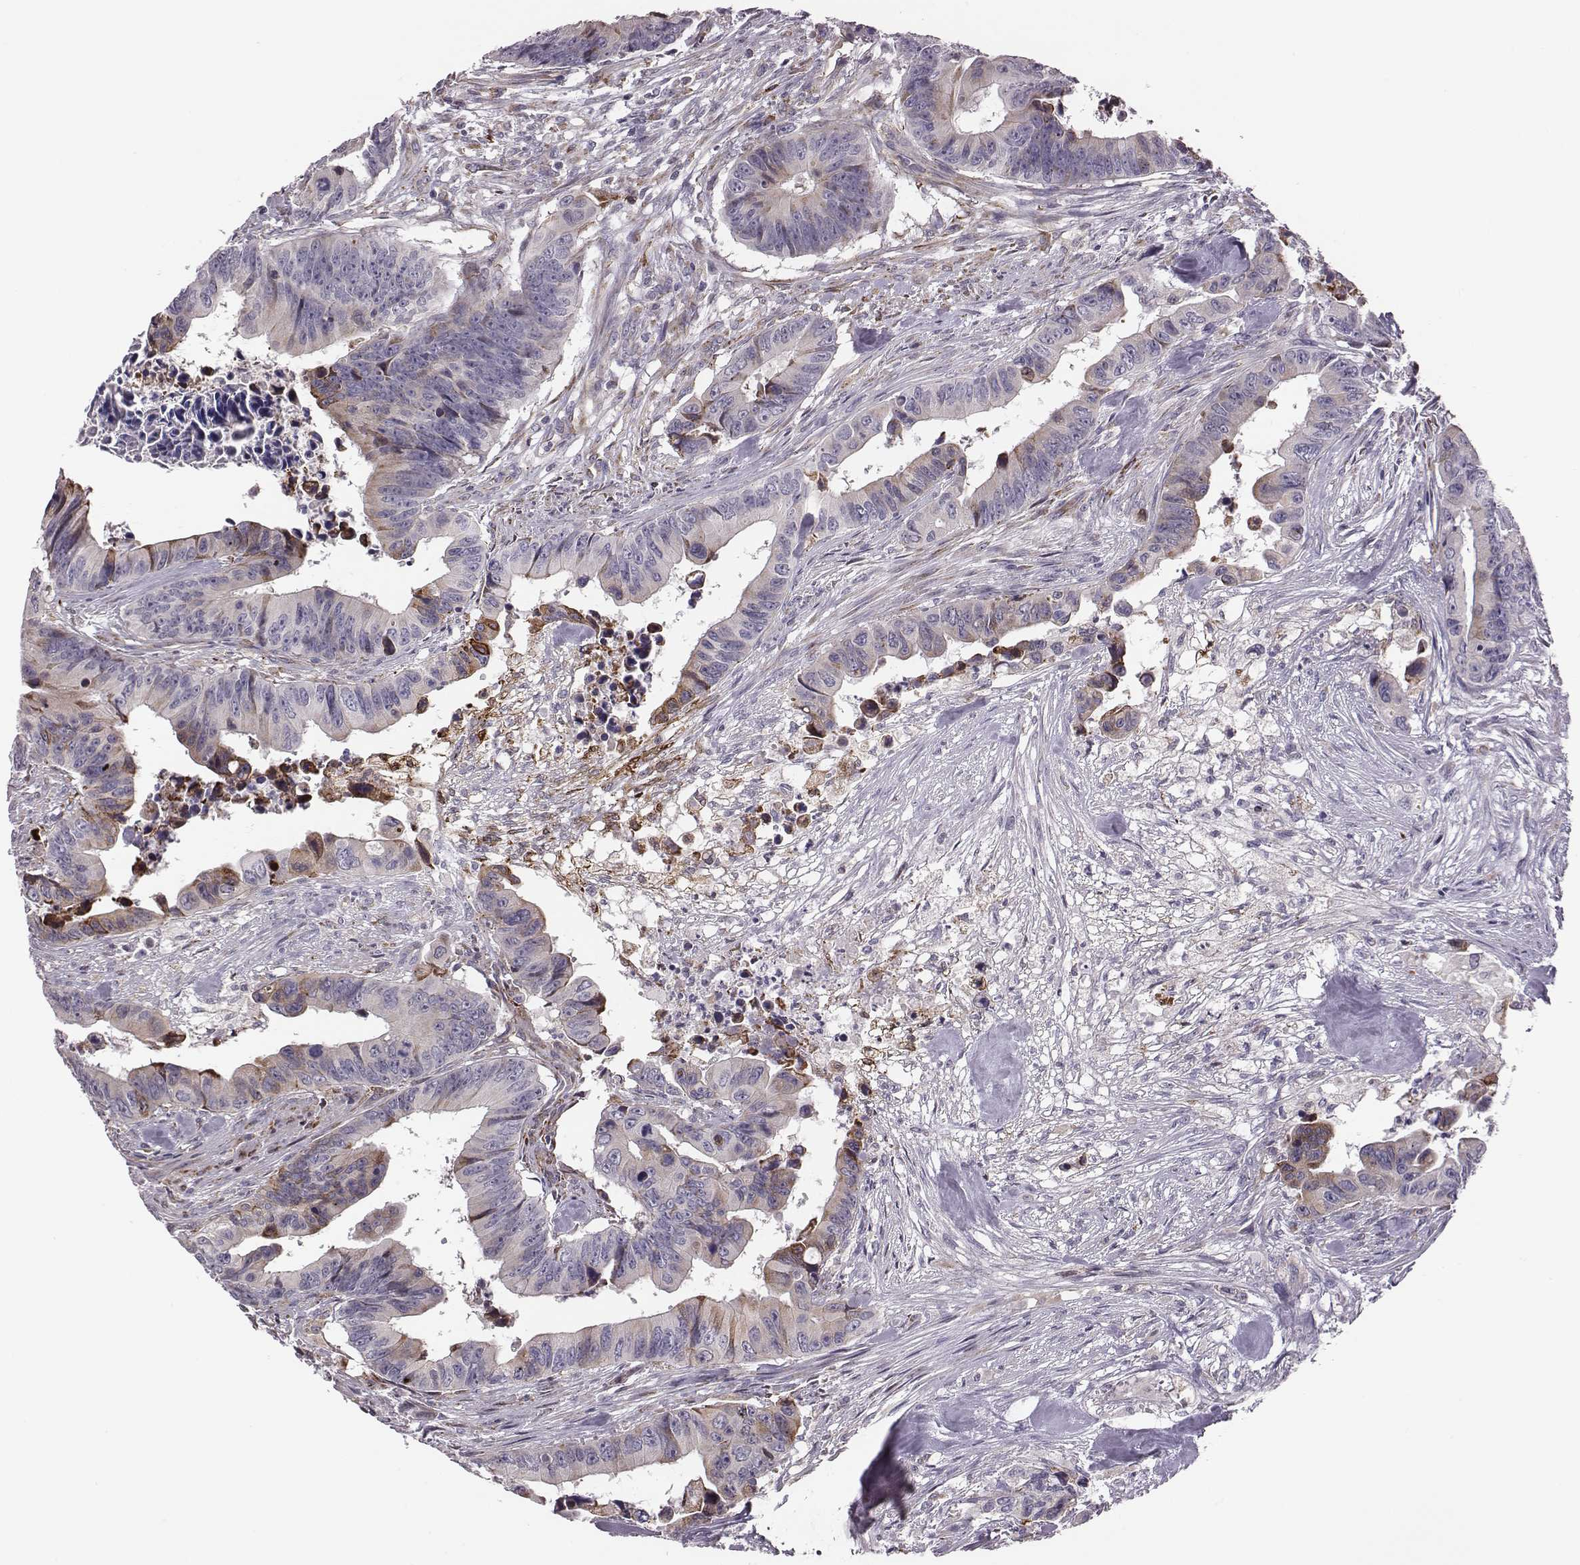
{"staining": {"intensity": "moderate", "quantity": "<25%", "location": "cytoplasmic/membranous"}, "tissue": "colorectal cancer", "cell_type": "Tumor cells", "image_type": "cancer", "snomed": [{"axis": "morphology", "description": "Adenocarcinoma, NOS"}, {"axis": "topography", "description": "Colon"}], "caption": "Tumor cells display moderate cytoplasmic/membranous staining in approximately <25% of cells in colorectal adenocarcinoma.", "gene": "SELENOI", "patient": {"sex": "female", "age": 87}}